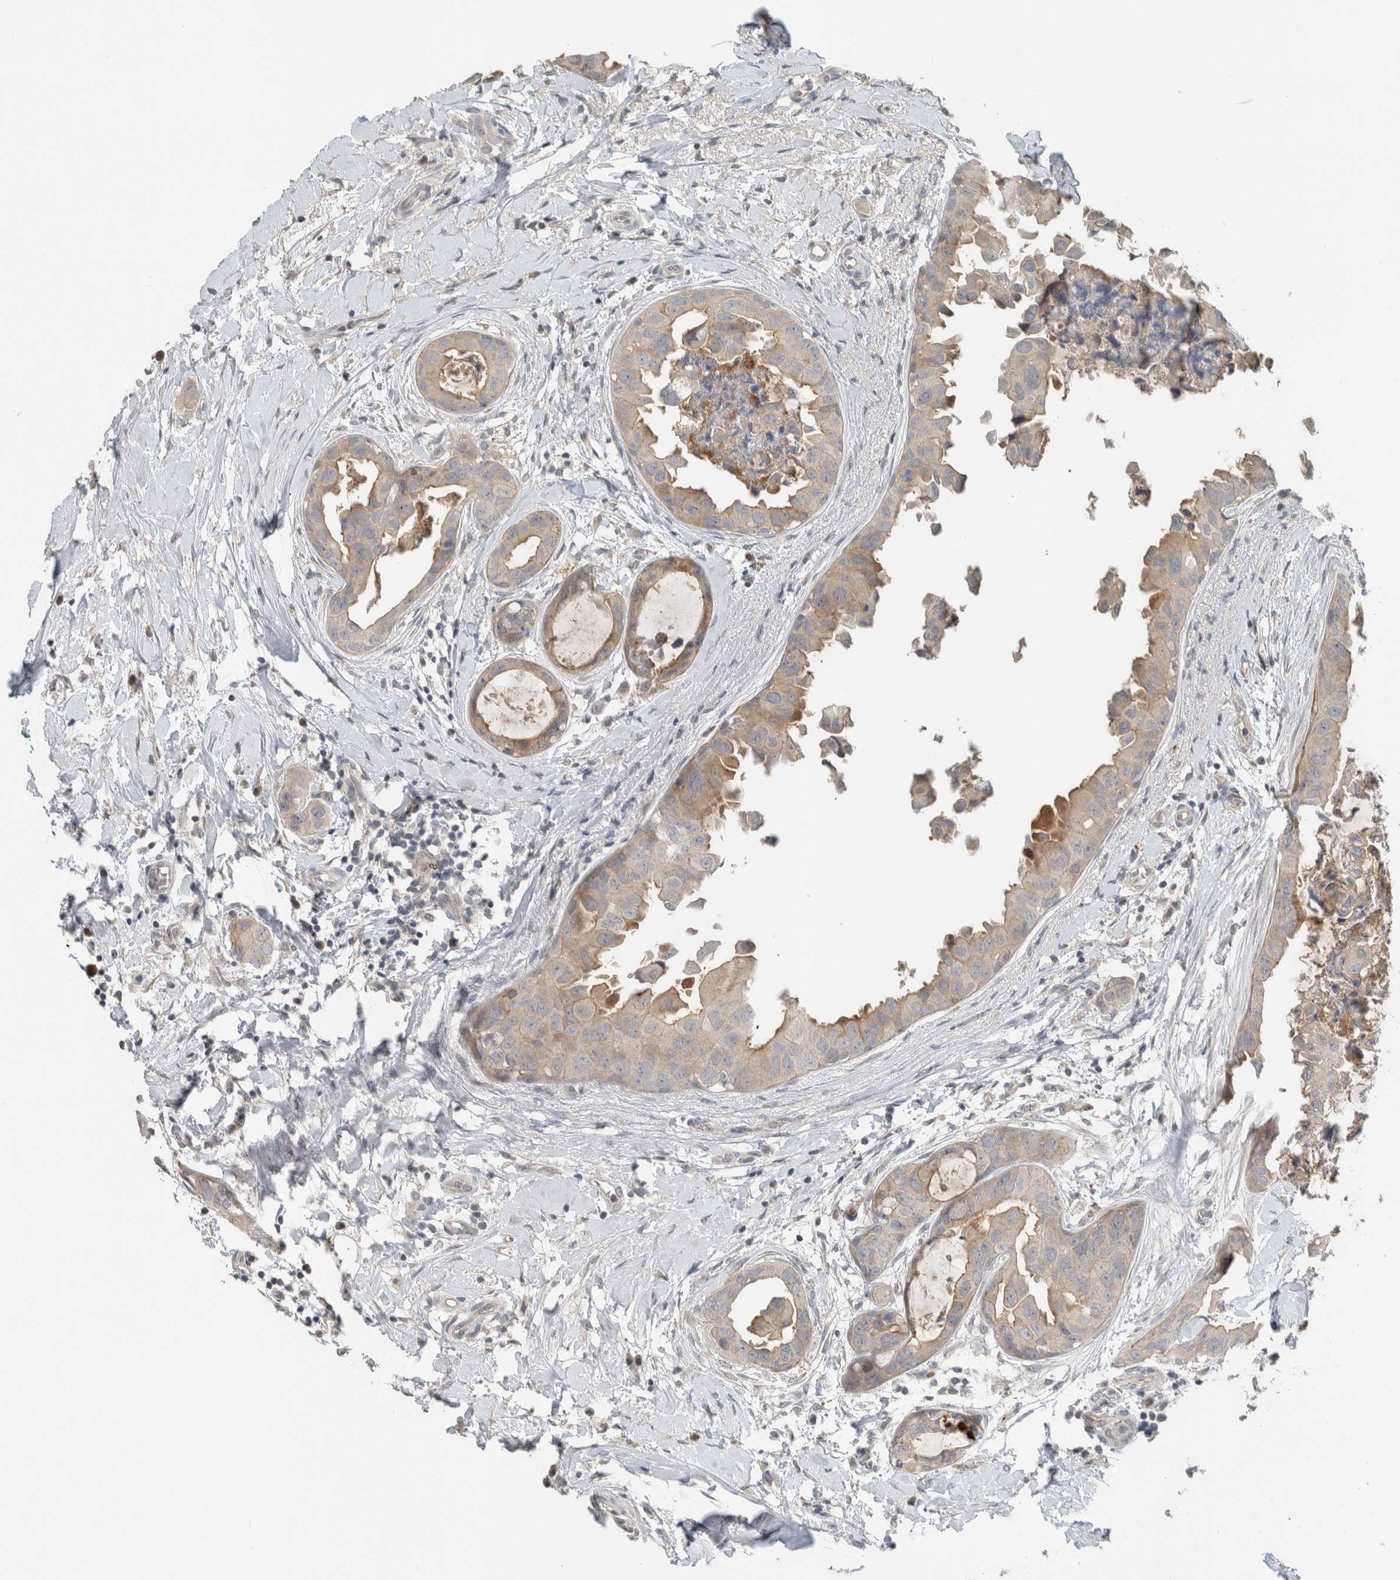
{"staining": {"intensity": "weak", "quantity": "<25%", "location": "cytoplasmic/membranous"}, "tissue": "breast cancer", "cell_type": "Tumor cells", "image_type": "cancer", "snomed": [{"axis": "morphology", "description": "Duct carcinoma"}, {"axis": "topography", "description": "Breast"}], "caption": "DAB (3,3'-diaminobenzidine) immunohistochemical staining of breast cancer displays no significant positivity in tumor cells.", "gene": "ERCC6L2", "patient": {"sex": "female", "age": 40}}